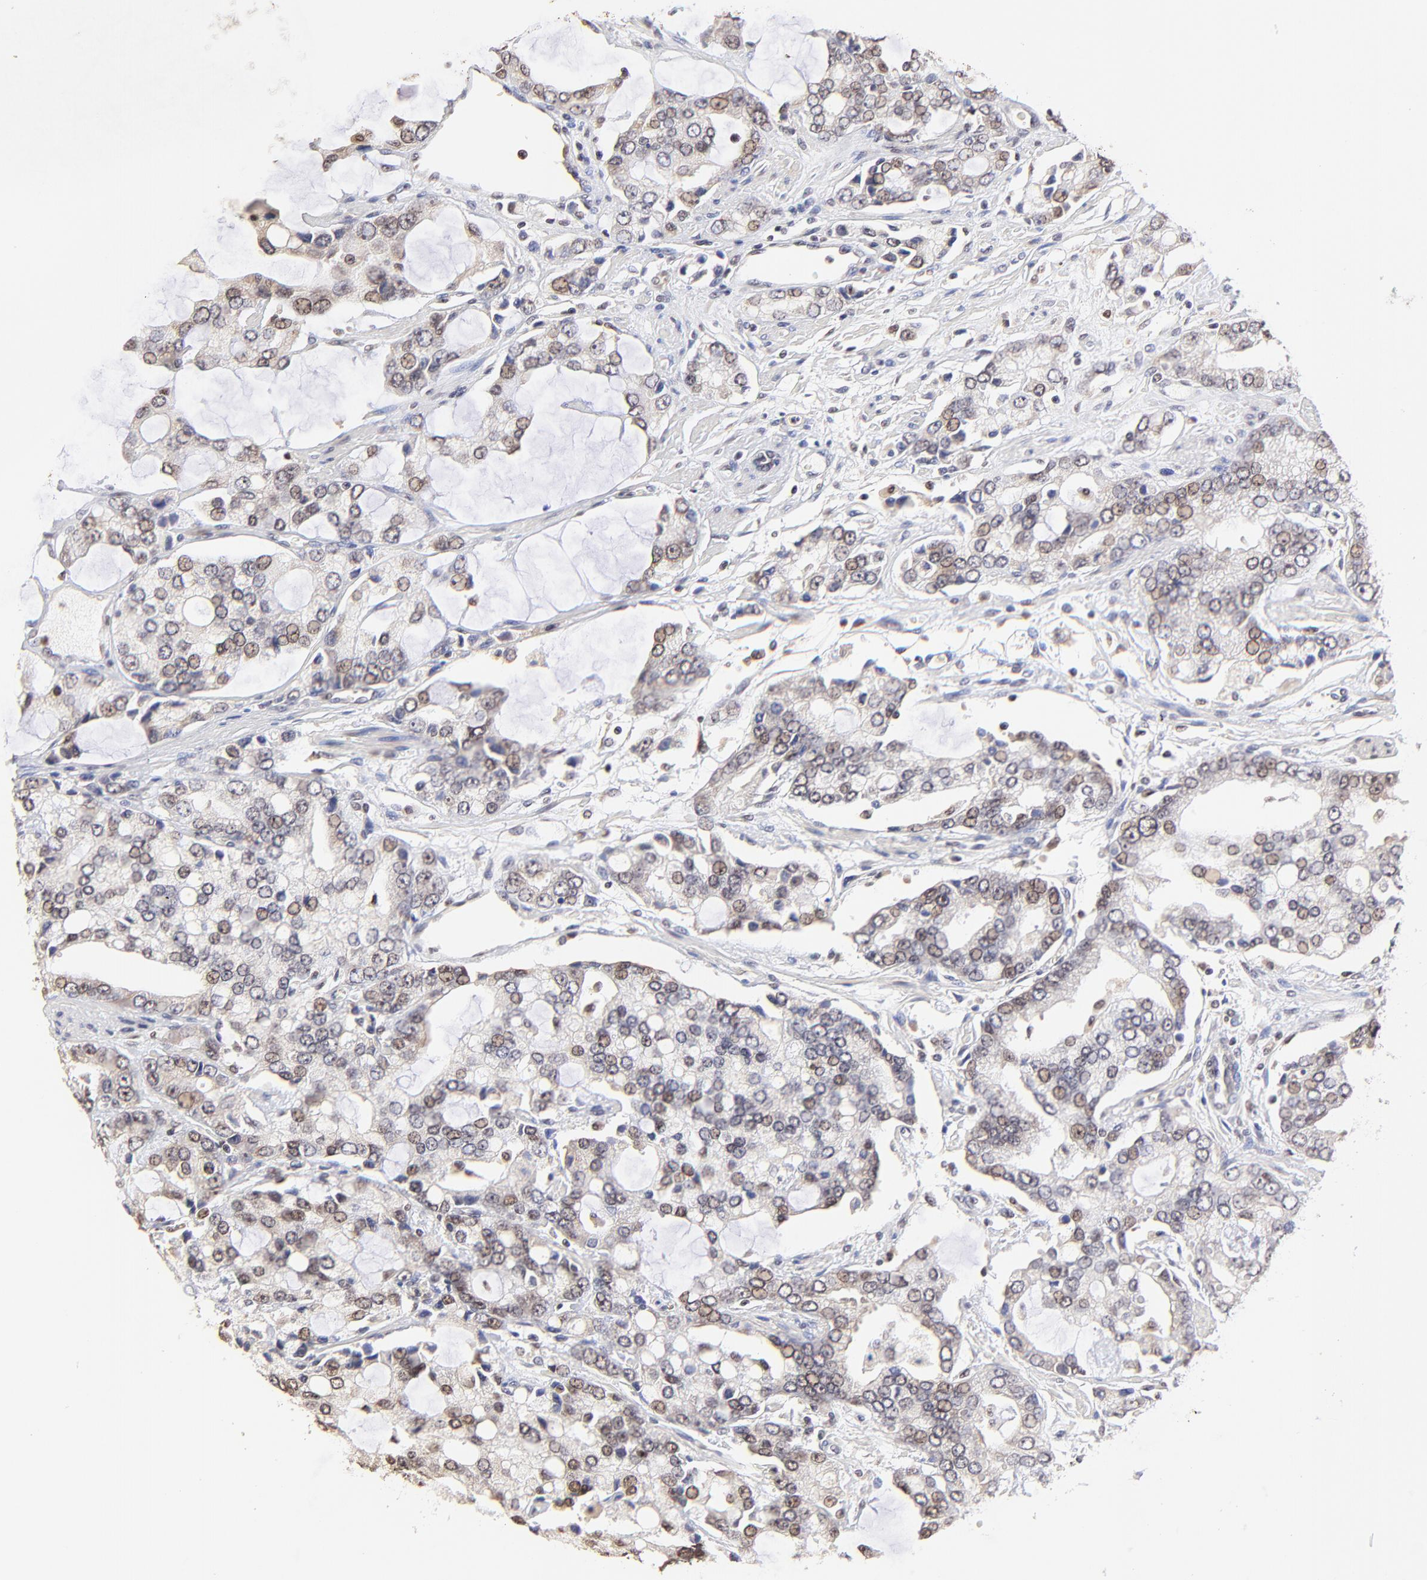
{"staining": {"intensity": "weak", "quantity": "25%-75%", "location": "cytoplasmic/membranous,nuclear"}, "tissue": "prostate cancer", "cell_type": "Tumor cells", "image_type": "cancer", "snomed": [{"axis": "morphology", "description": "Adenocarcinoma, High grade"}, {"axis": "topography", "description": "Prostate"}], "caption": "High-grade adenocarcinoma (prostate) was stained to show a protein in brown. There is low levels of weak cytoplasmic/membranous and nuclear expression in about 25%-75% of tumor cells.", "gene": "ZNF670", "patient": {"sex": "male", "age": 67}}